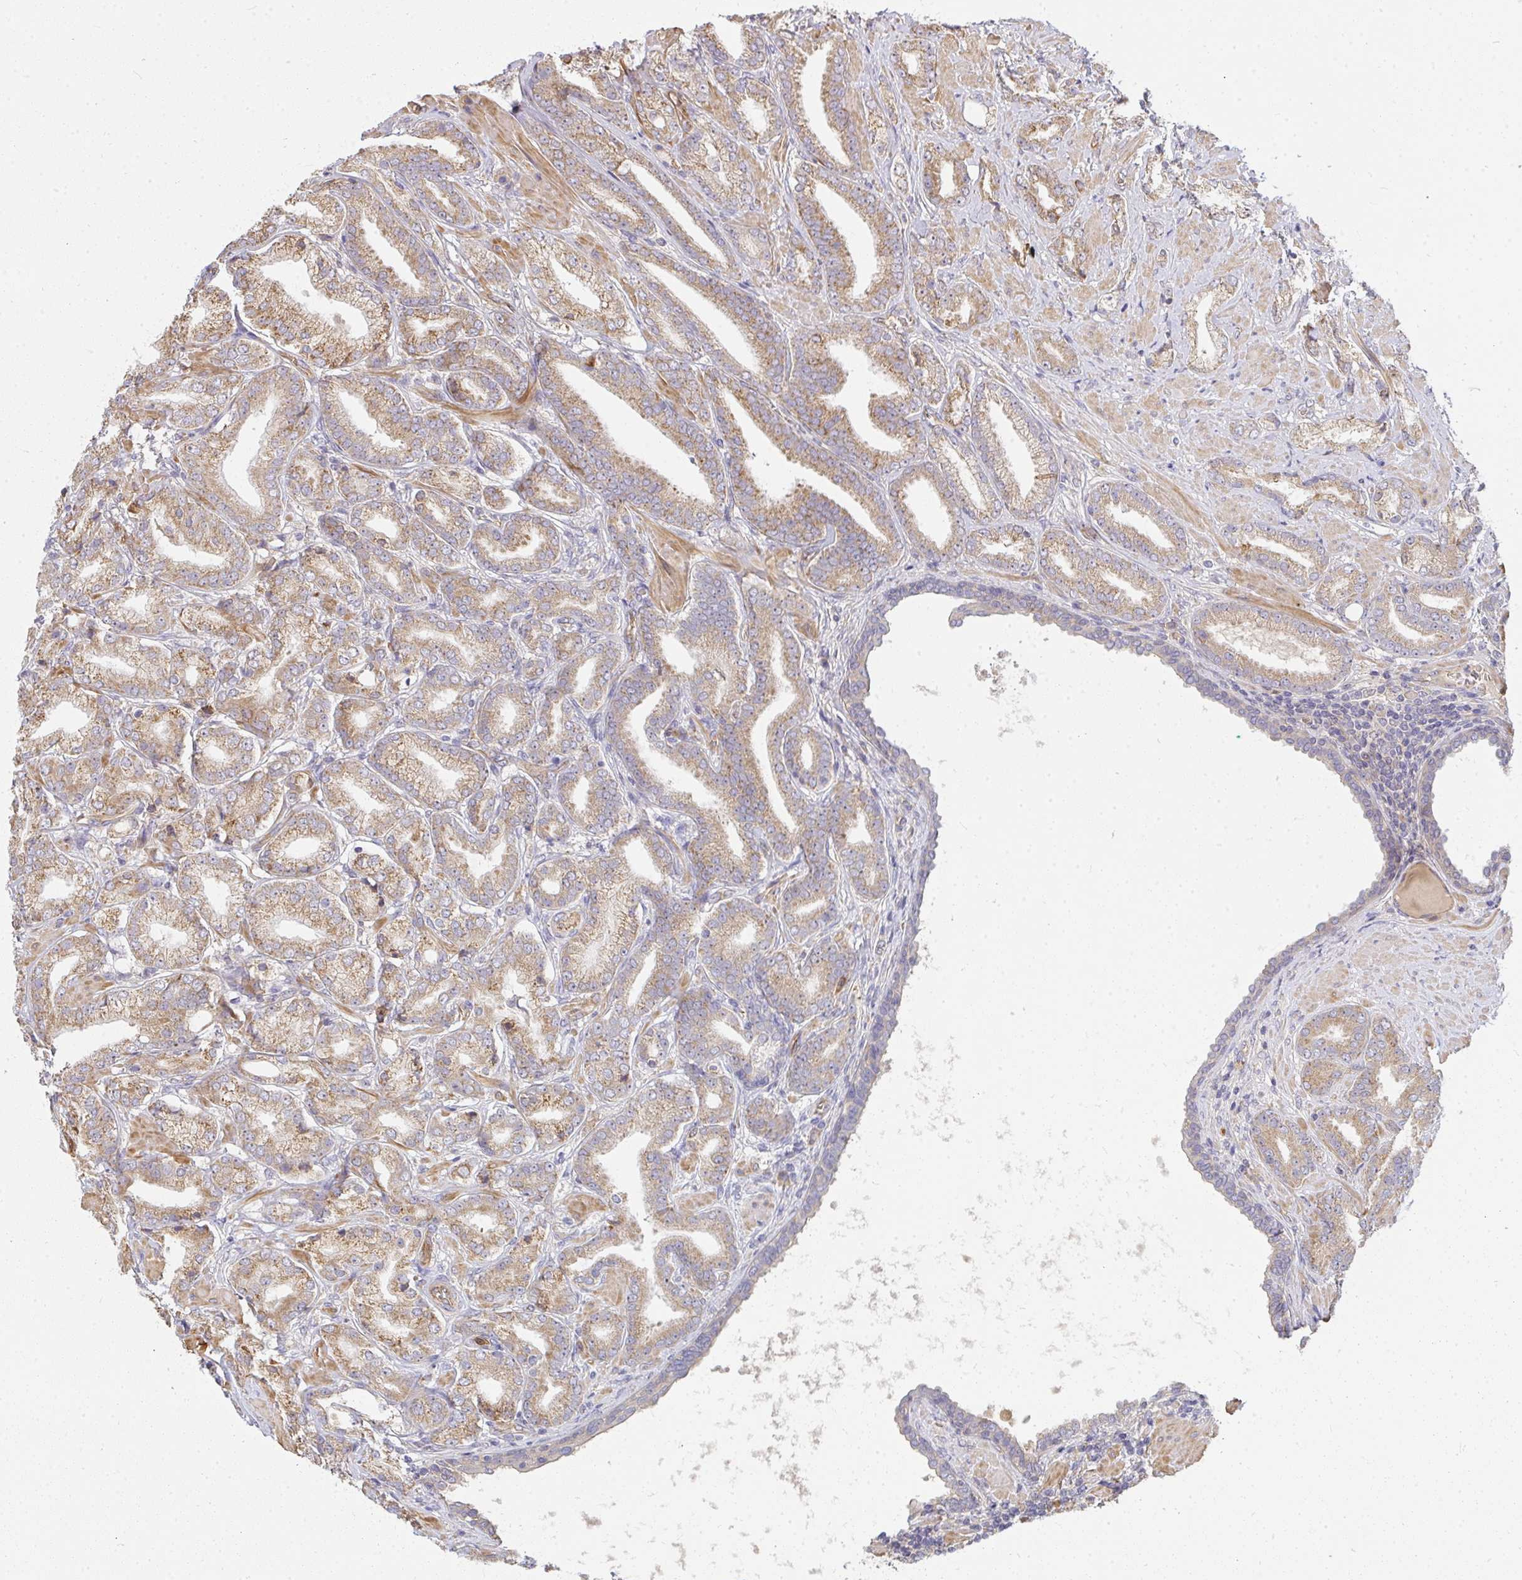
{"staining": {"intensity": "moderate", "quantity": ">75%", "location": "cytoplasmic/membranous"}, "tissue": "prostate cancer", "cell_type": "Tumor cells", "image_type": "cancer", "snomed": [{"axis": "morphology", "description": "Adenocarcinoma, High grade"}, {"axis": "topography", "description": "Prostate"}], "caption": "Prostate adenocarcinoma (high-grade) was stained to show a protein in brown. There is medium levels of moderate cytoplasmic/membranous staining in approximately >75% of tumor cells. (brown staining indicates protein expression, while blue staining denotes nuclei).", "gene": "B4GALT6", "patient": {"sex": "male", "age": 56}}